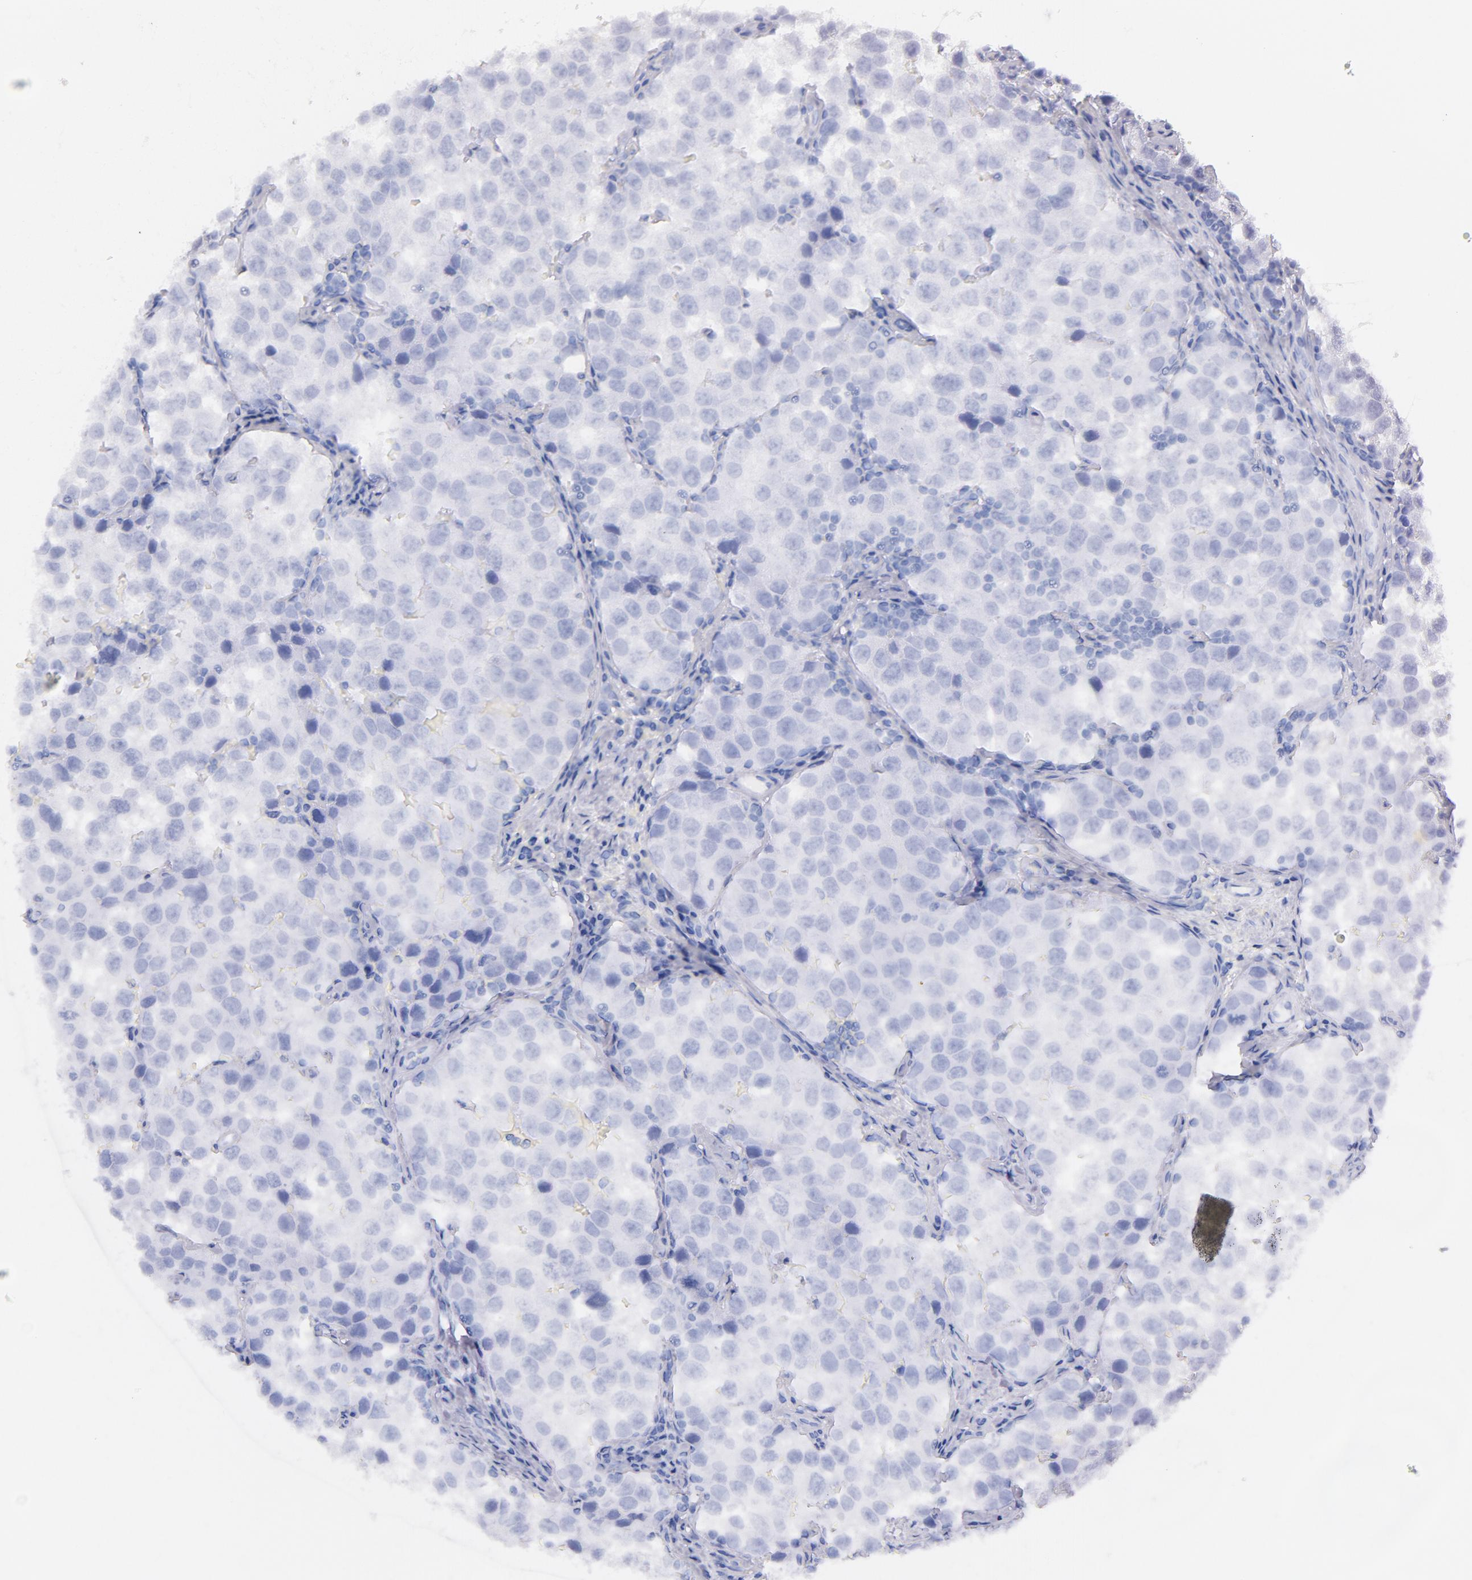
{"staining": {"intensity": "negative", "quantity": "none", "location": "none"}, "tissue": "testis cancer", "cell_type": "Tumor cells", "image_type": "cancer", "snomed": [{"axis": "morphology", "description": "Seminoma, NOS"}, {"axis": "topography", "description": "Testis"}], "caption": "Histopathology image shows no protein expression in tumor cells of testis cancer tissue.", "gene": "CD44", "patient": {"sex": "male", "age": 39}}